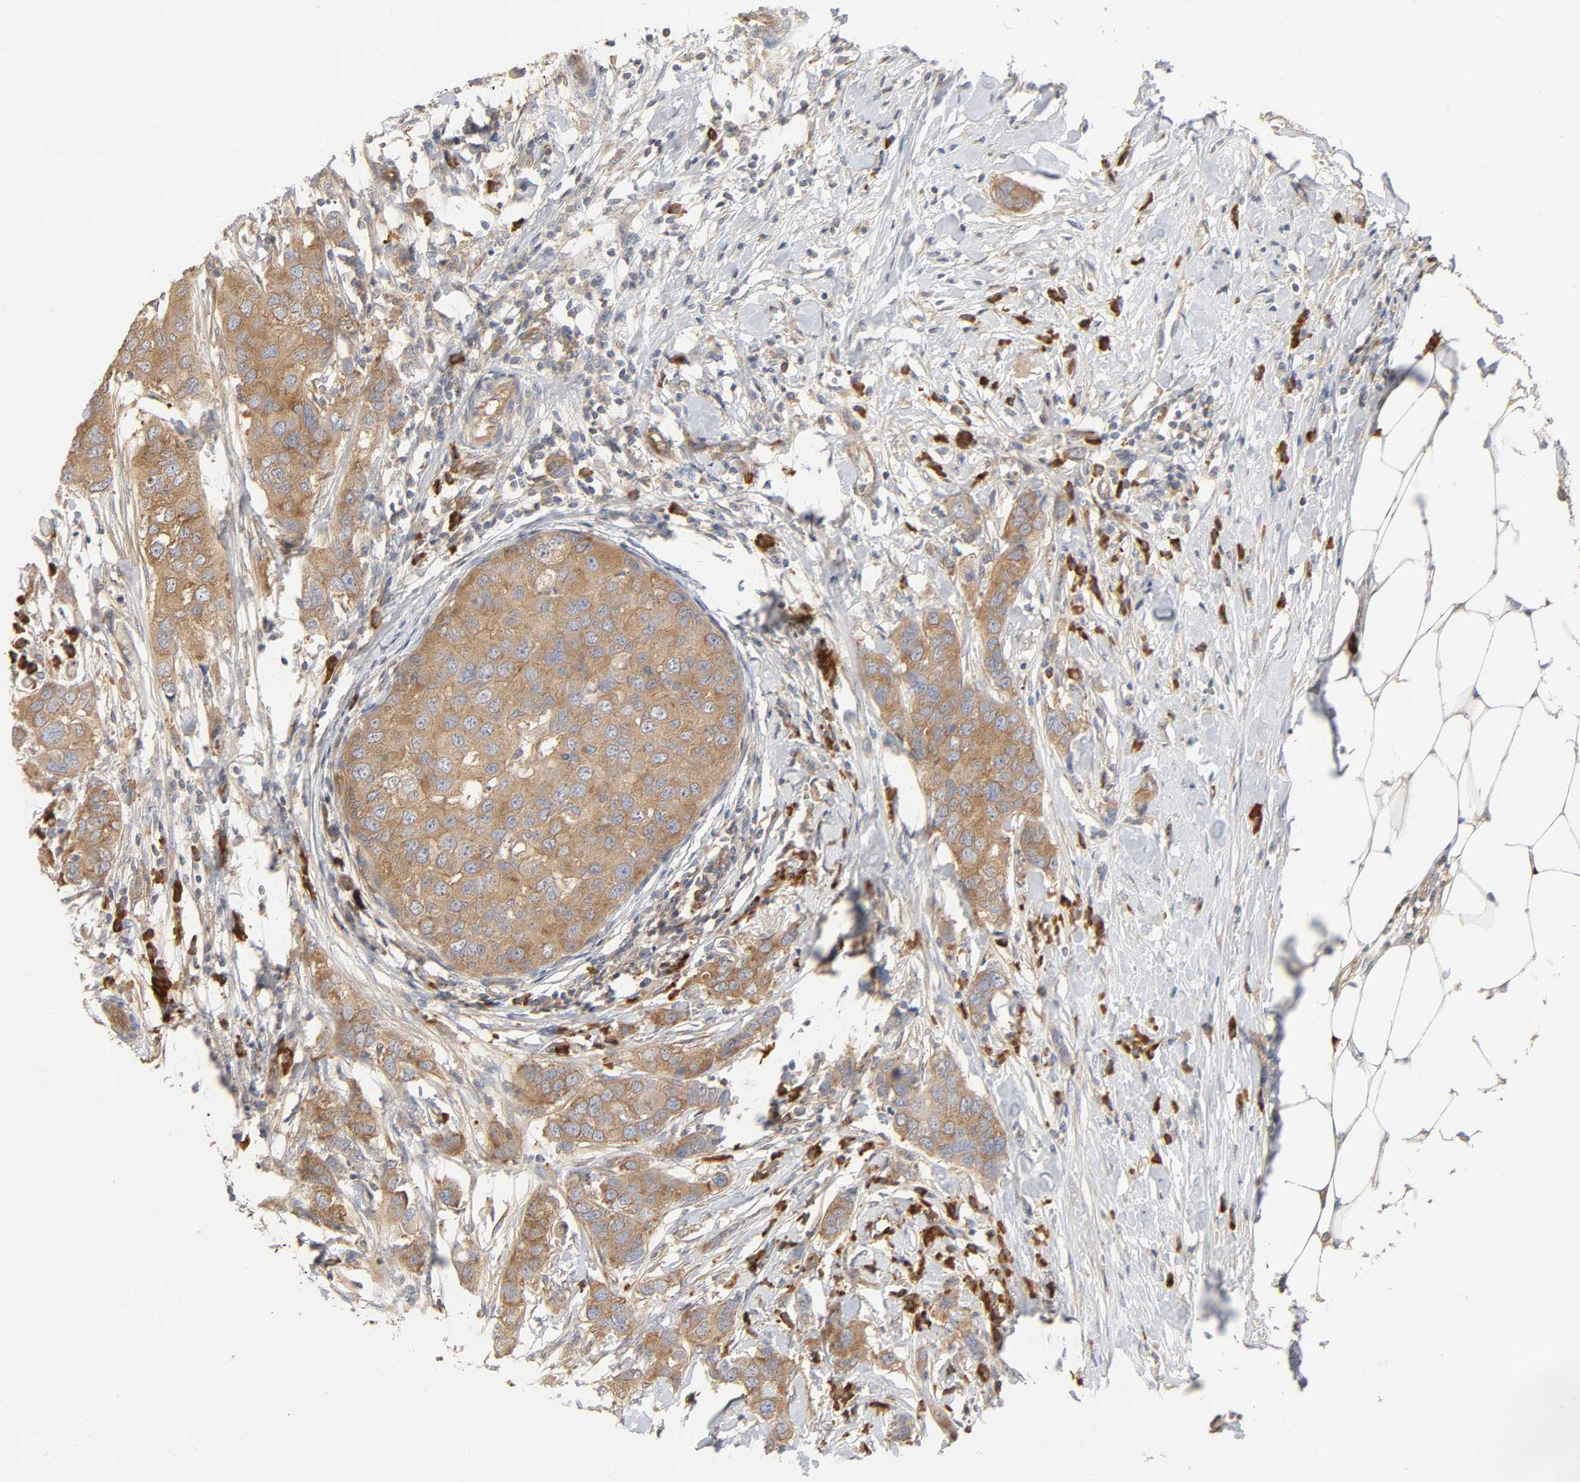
{"staining": {"intensity": "moderate", "quantity": ">75%", "location": "cytoplasmic/membranous"}, "tissue": "breast cancer", "cell_type": "Tumor cells", "image_type": "cancer", "snomed": [{"axis": "morphology", "description": "Duct carcinoma"}, {"axis": "topography", "description": "Breast"}], "caption": "Approximately >75% of tumor cells in human breast cancer (invasive ductal carcinoma) show moderate cytoplasmic/membranous protein positivity as visualized by brown immunohistochemical staining.", "gene": "SCHIP1", "patient": {"sex": "female", "age": 50}}